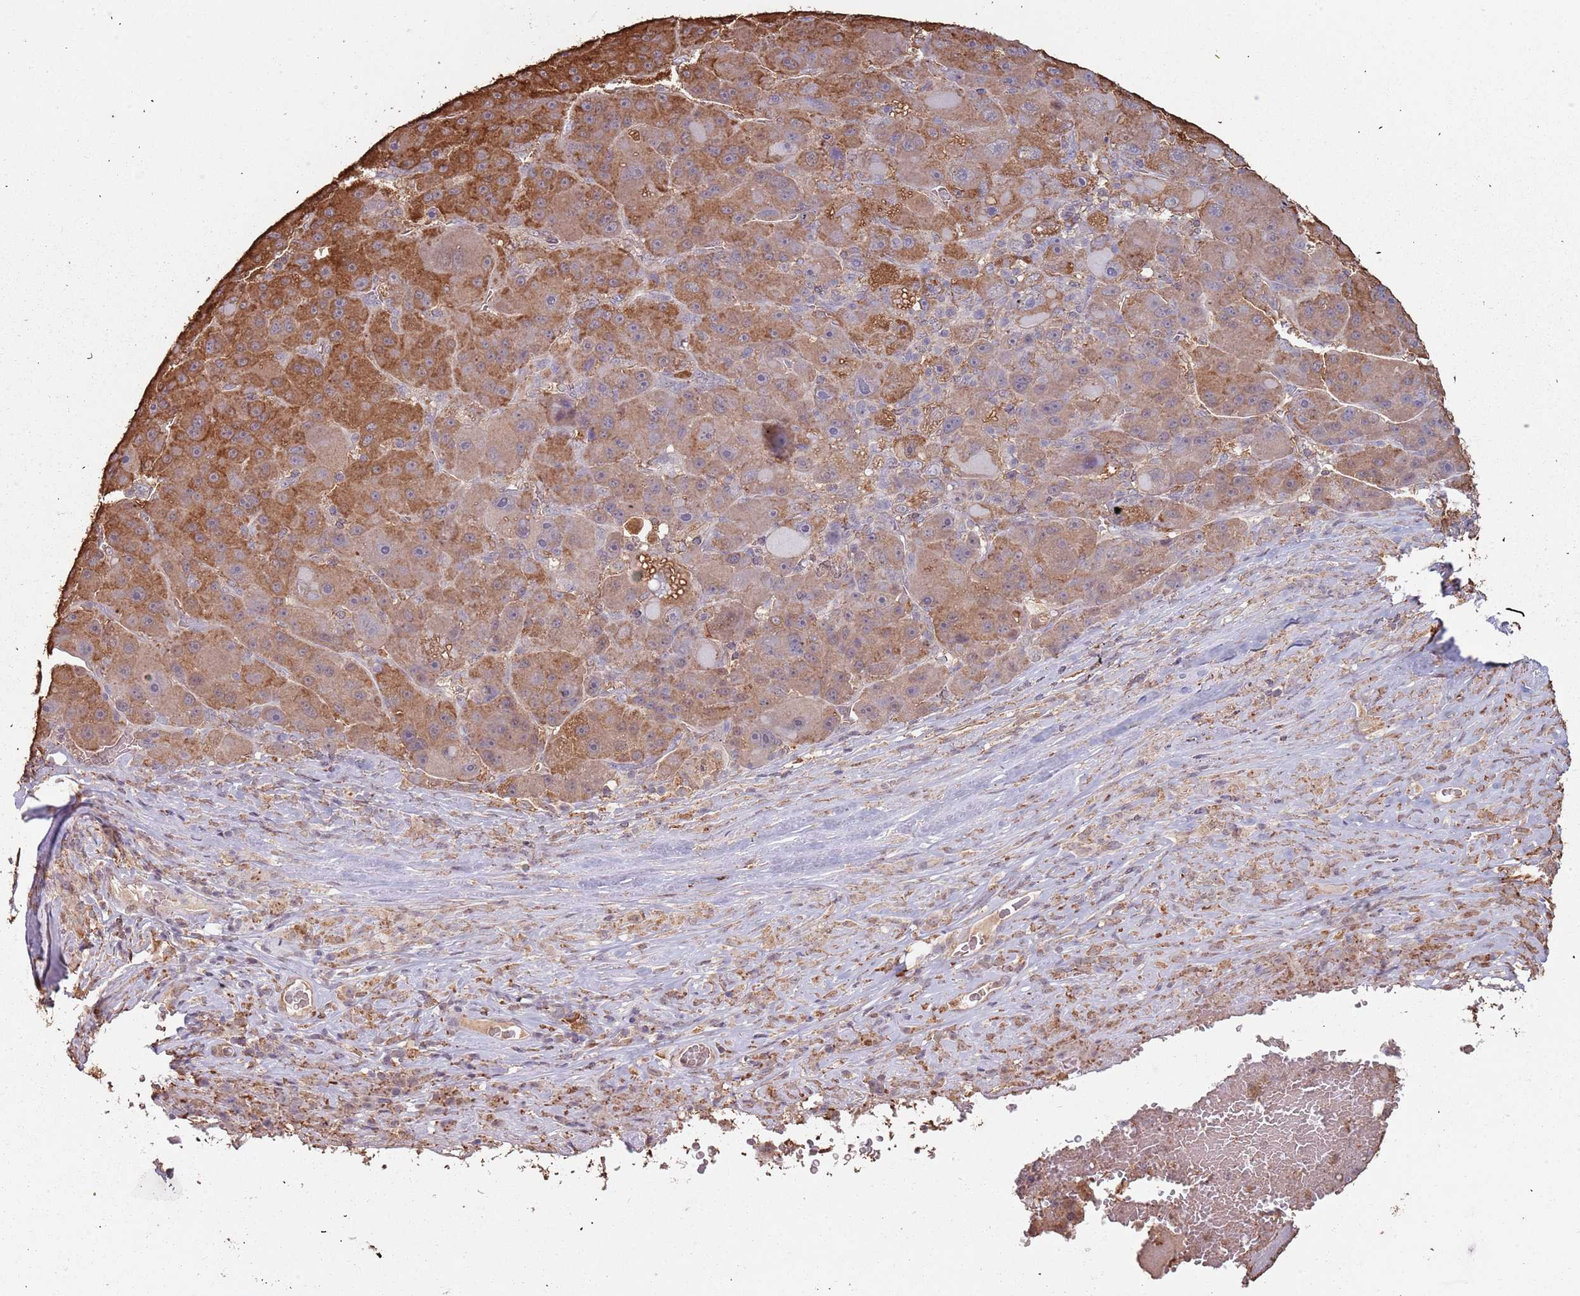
{"staining": {"intensity": "strong", "quantity": ">75%", "location": "cytoplasmic/membranous"}, "tissue": "liver cancer", "cell_type": "Tumor cells", "image_type": "cancer", "snomed": [{"axis": "morphology", "description": "Carcinoma, Hepatocellular, NOS"}, {"axis": "topography", "description": "Liver"}], "caption": "Hepatocellular carcinoma (liver) stained with a protein marker displays strong staining in tumor cells.", "gene": "ATOSB", "patient": {"sex": "male", "age": 76}}